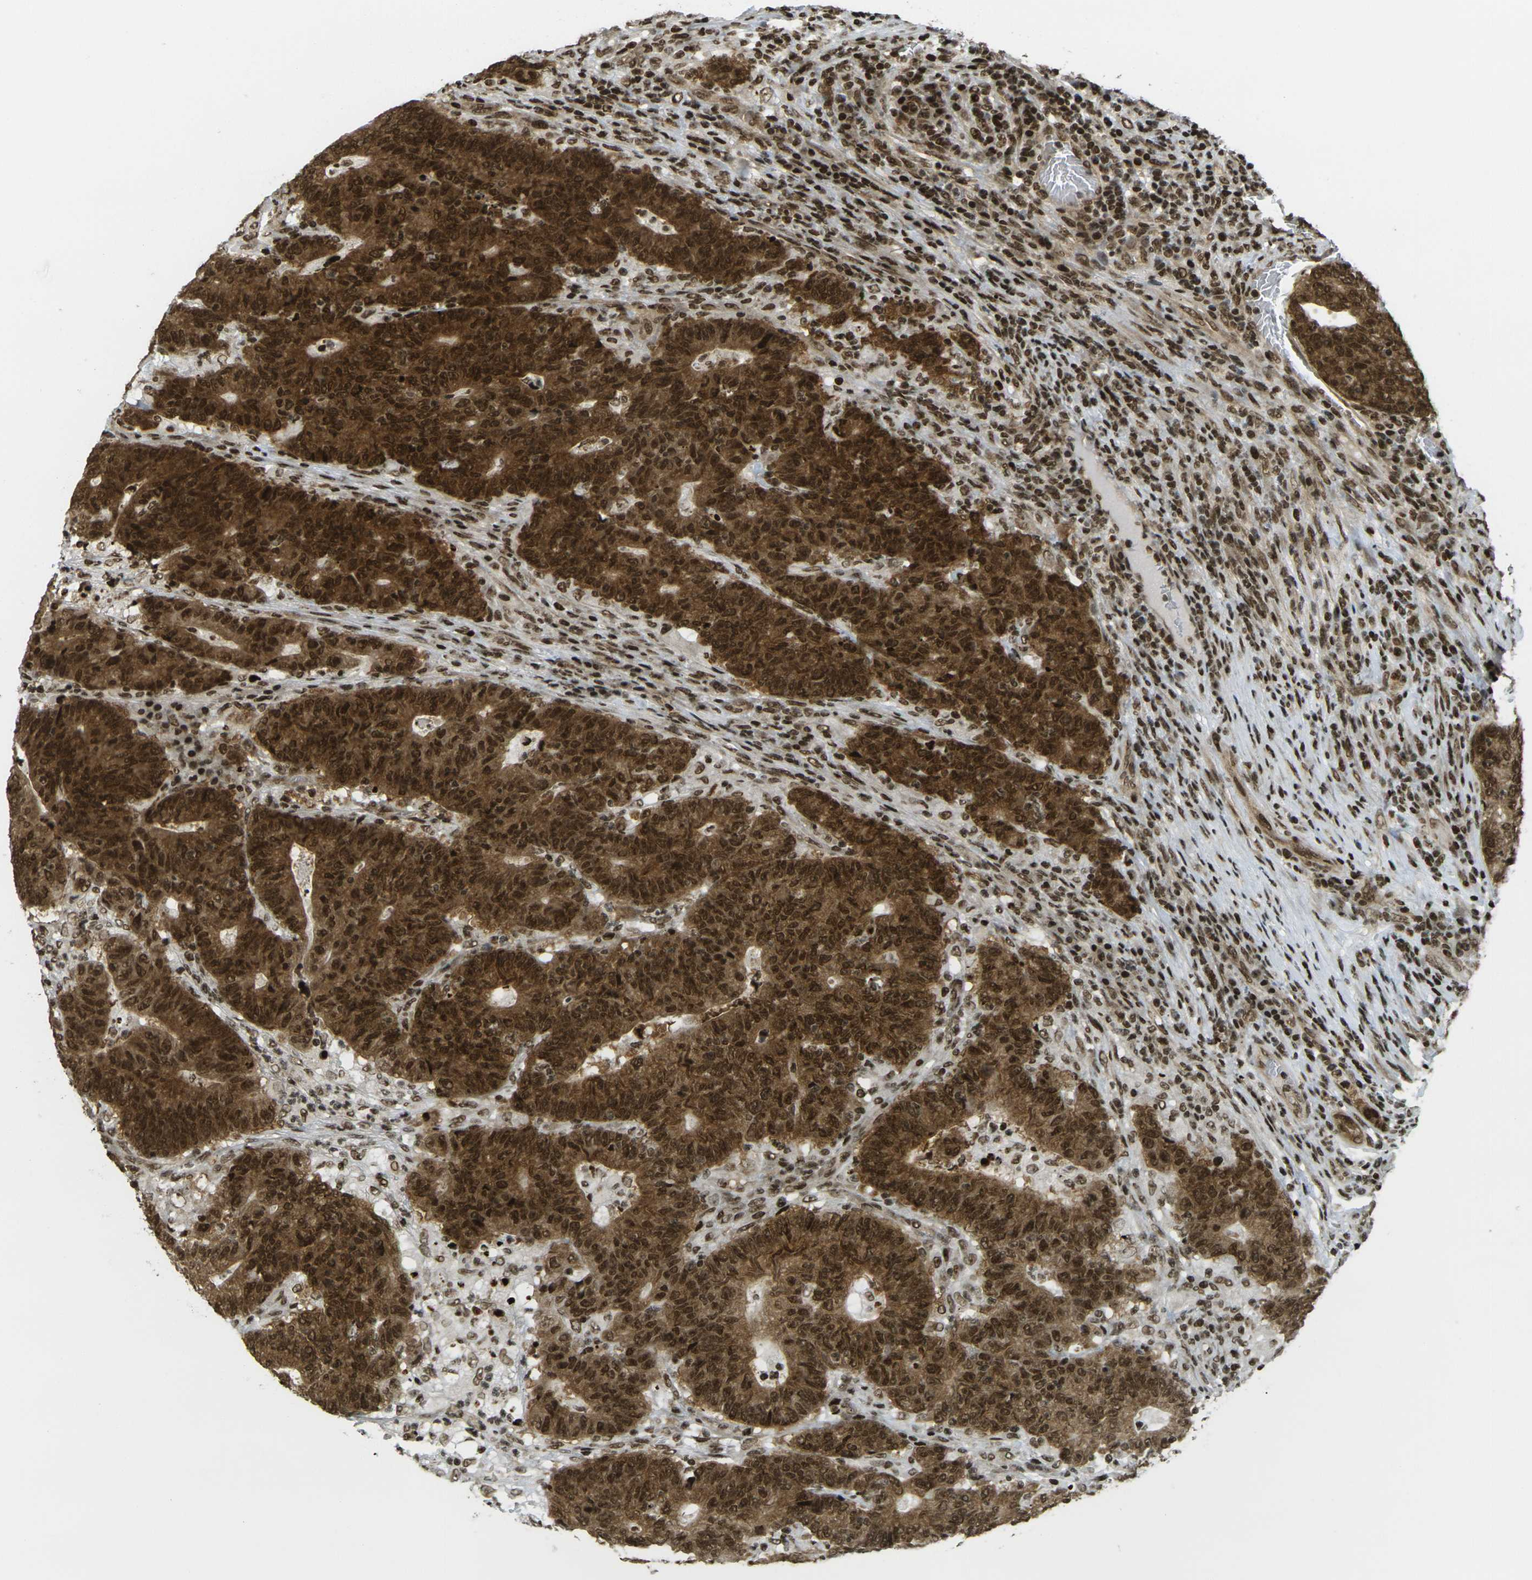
{"staining": {"intensity": "strong", "quantity": ">75%", "location": "cytoplasmic/membranous,nuclear"}, "tissue": "colorectal cancer", "cell_type": "Tumor cells", "image_type": "cancer", "snomed": [{"axis": "morphology", "description": "Normal tissue, NOS"}, {"axis": "morphology", "description": "Adenocarcinoma, NOS"}, {"axis": "topography", "description": "Colon"}], "caption": "A micrograph of human adenocarcinoma (colorectal) stained for a protein exhibits strong cytoplasmic/membranous and nuclear brown staining in tumor cells.", "gene": "RUVBL2", "patient": {"sex": "female", "age": 75}}